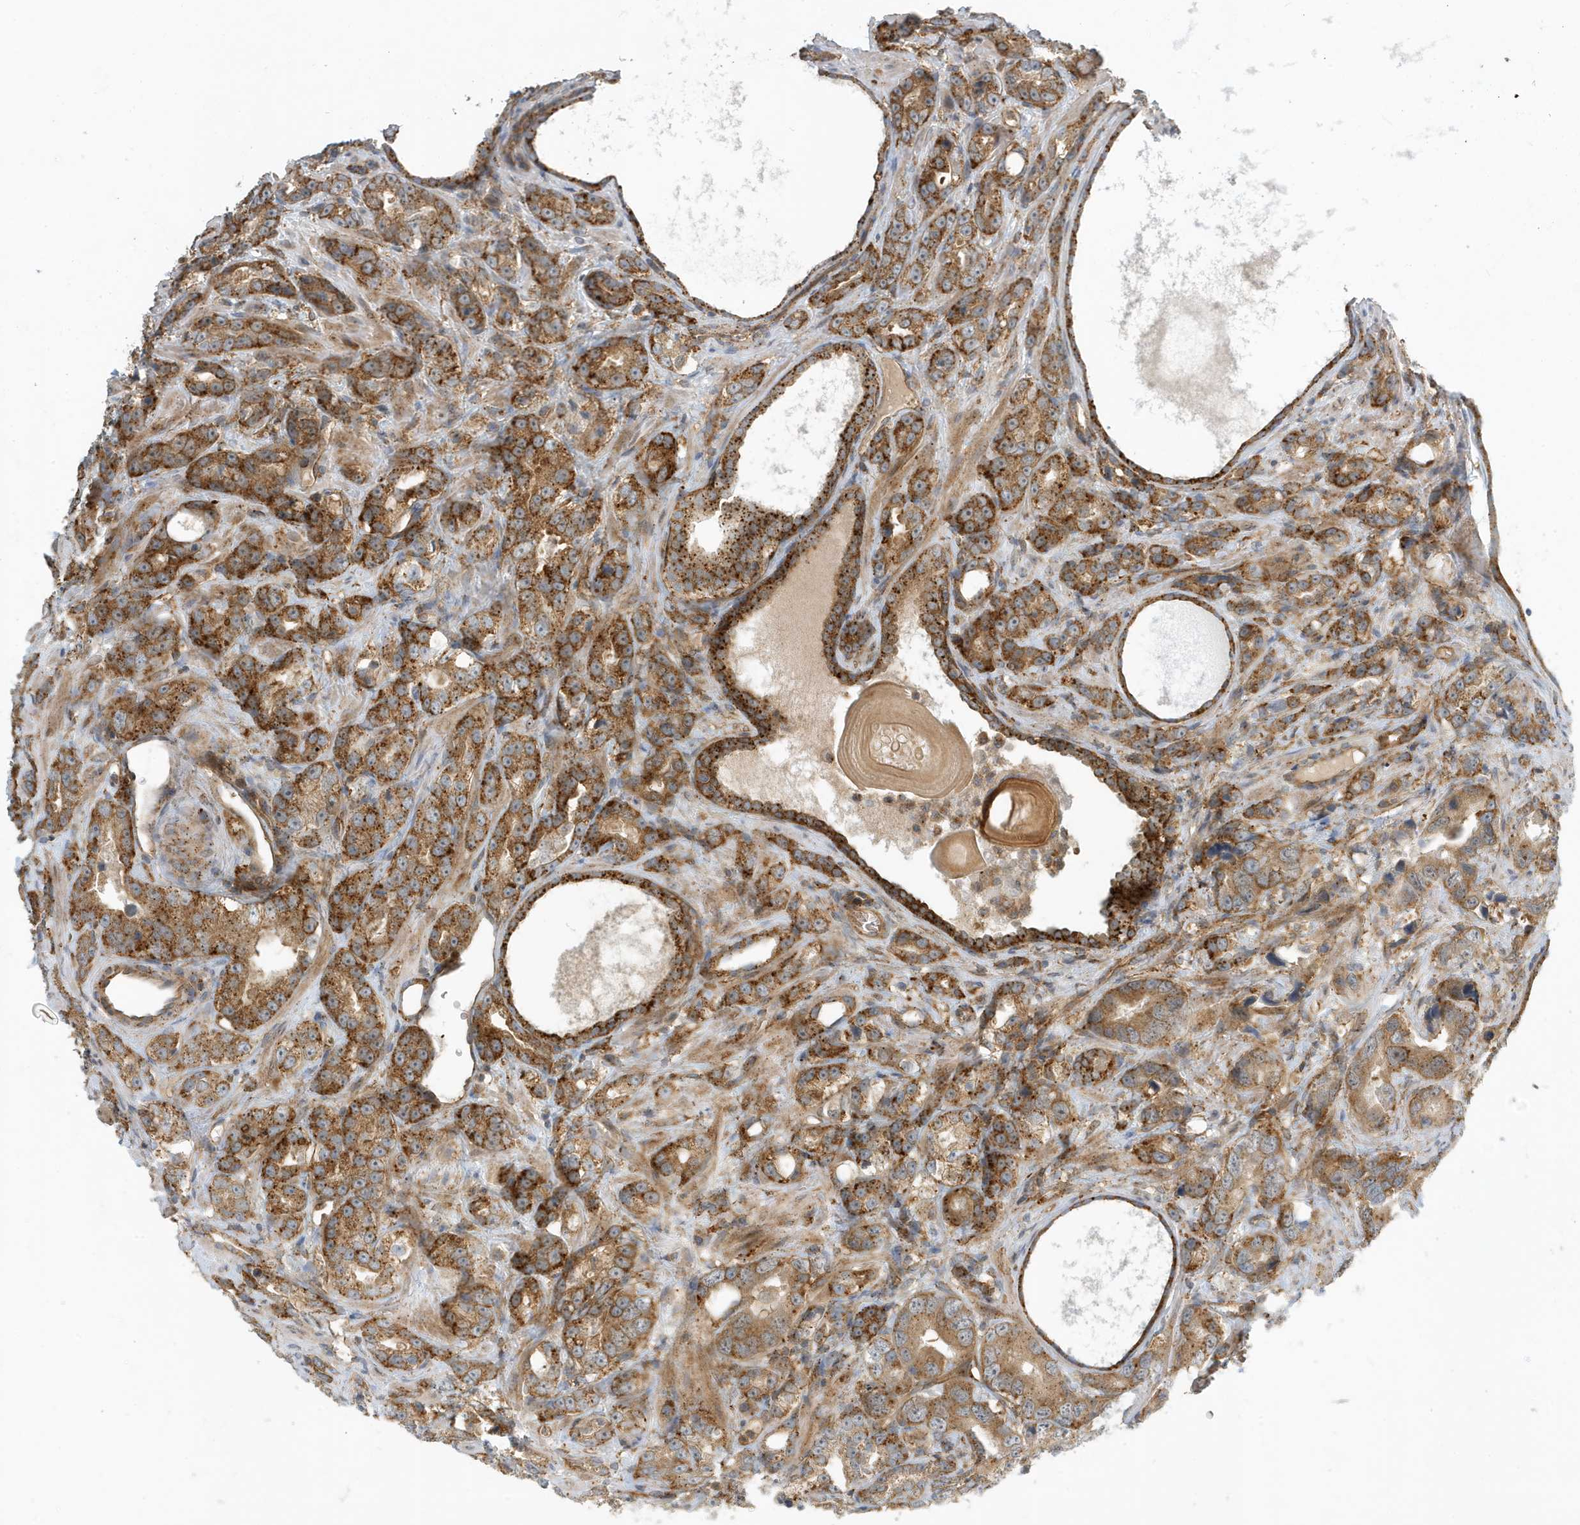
{"staining": {"intensity": "moderate", "quantity": ">75%", "location": "cytoplasmic/membranous"}, "tissue": "prostate cancer", "cell_type": "Tumor cells", "image_type": "cancer", "snomed": [{"axis": "morphology", "description": "Adenocarcinoma, High grade"}, {"axis": "topography", "description": "Prostate"}], "caption": "Prostate cancer stained for a protein shows moderate cytoplasmic/membranous positivity in tumor cells.", "gene": "FYCO1", "patient": {"sex": "male", "age": 62}}